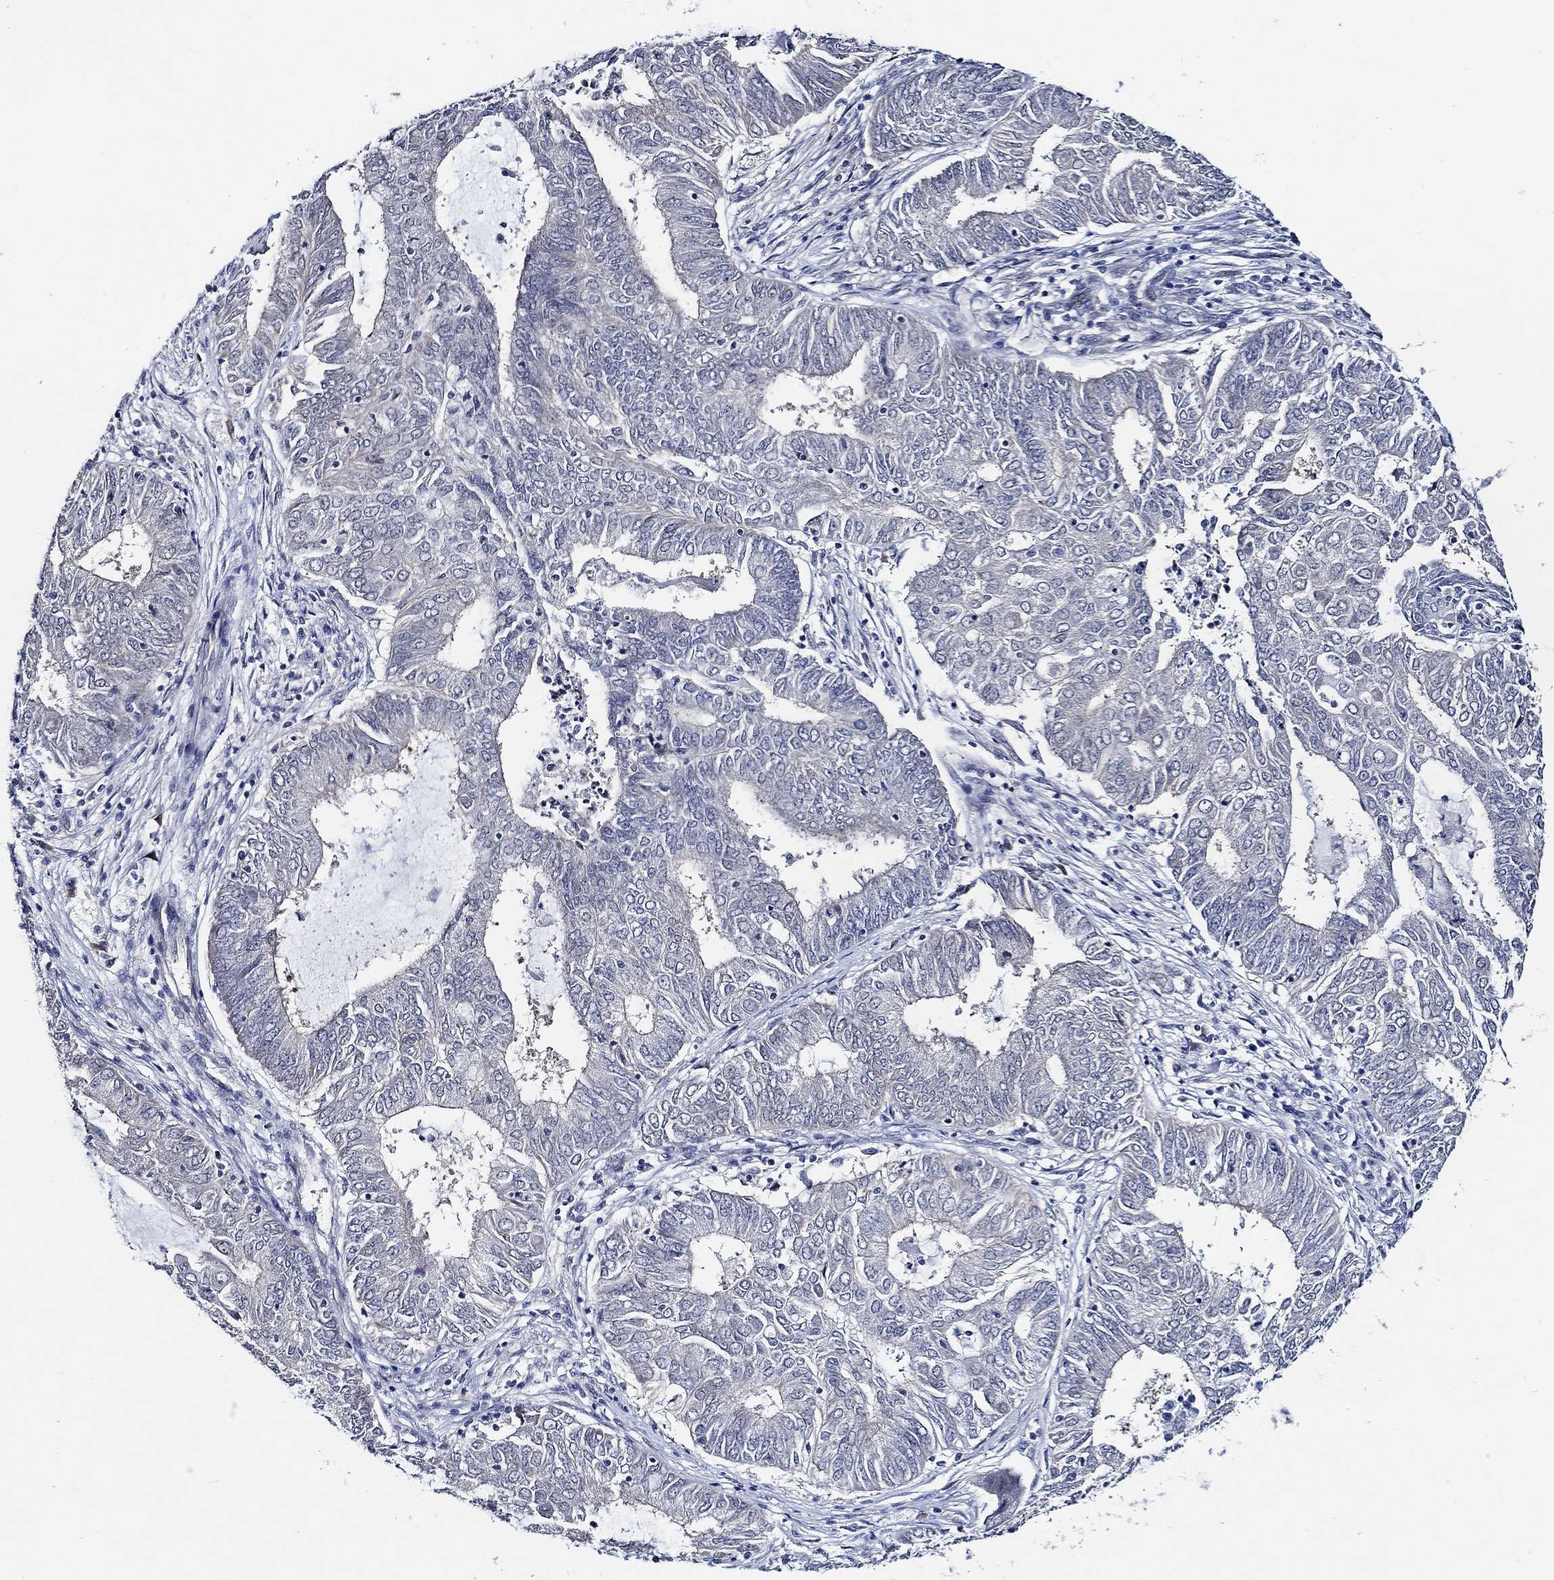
{"staining": {"intensity": "negative", "quantity": "none", "location": "none"}, "tissue": "endometrial cancer", "cell_type": "Tumor cells", "image_type": "cancer", "snomed": [{"axis": "morphology", "description": "Adenocarcinoma, NOS"}, {"axis": "topography", "description": "Endometrium"}], "caption": "Micrograph shows no significant protein positivity in tumor cells of endometrial cancer (adenocarcinoma).", "gene": "C8orf48", "patient": {"sex": "female", "age": 62}}